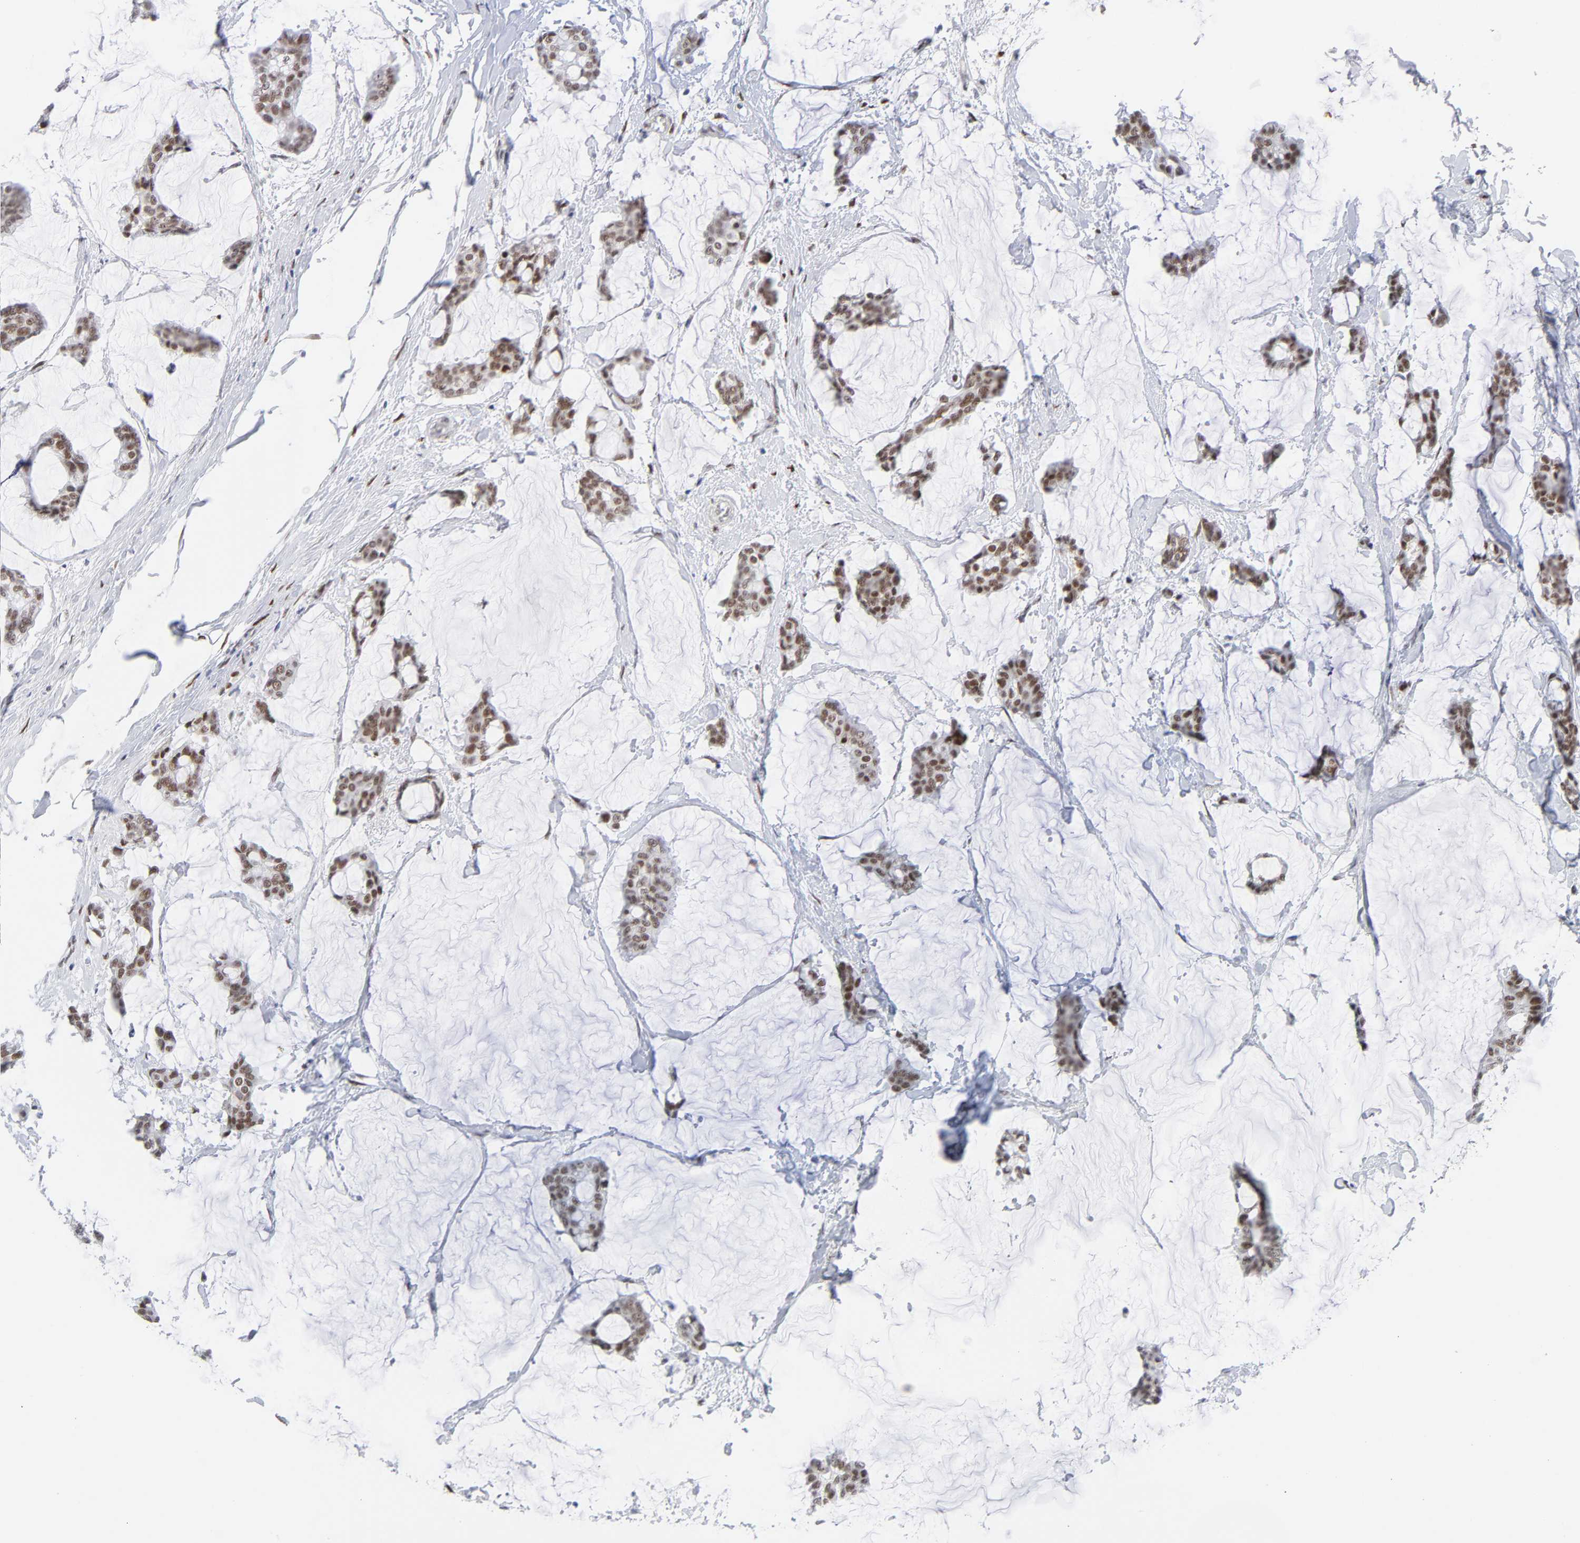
{"staining": {"intensity": "moderate", "quantity": ">75%", "location": "nuclear"}, "tissue": "breast cancer", "cell_type": "Tumor cells", "image_type": "cancer", "snomed": [{"axis": "morphology", "description": "Duct carcinoma"}, {"axis": "topography", "description": "Breast"}], "caption": "Breast cancer was stained to show a protein in brown. There is medium levels of moderate nuclear expression in about >75% of tumor cells.", "gene": "NFIC", "patient": {"sex": "female", "age": 93}}